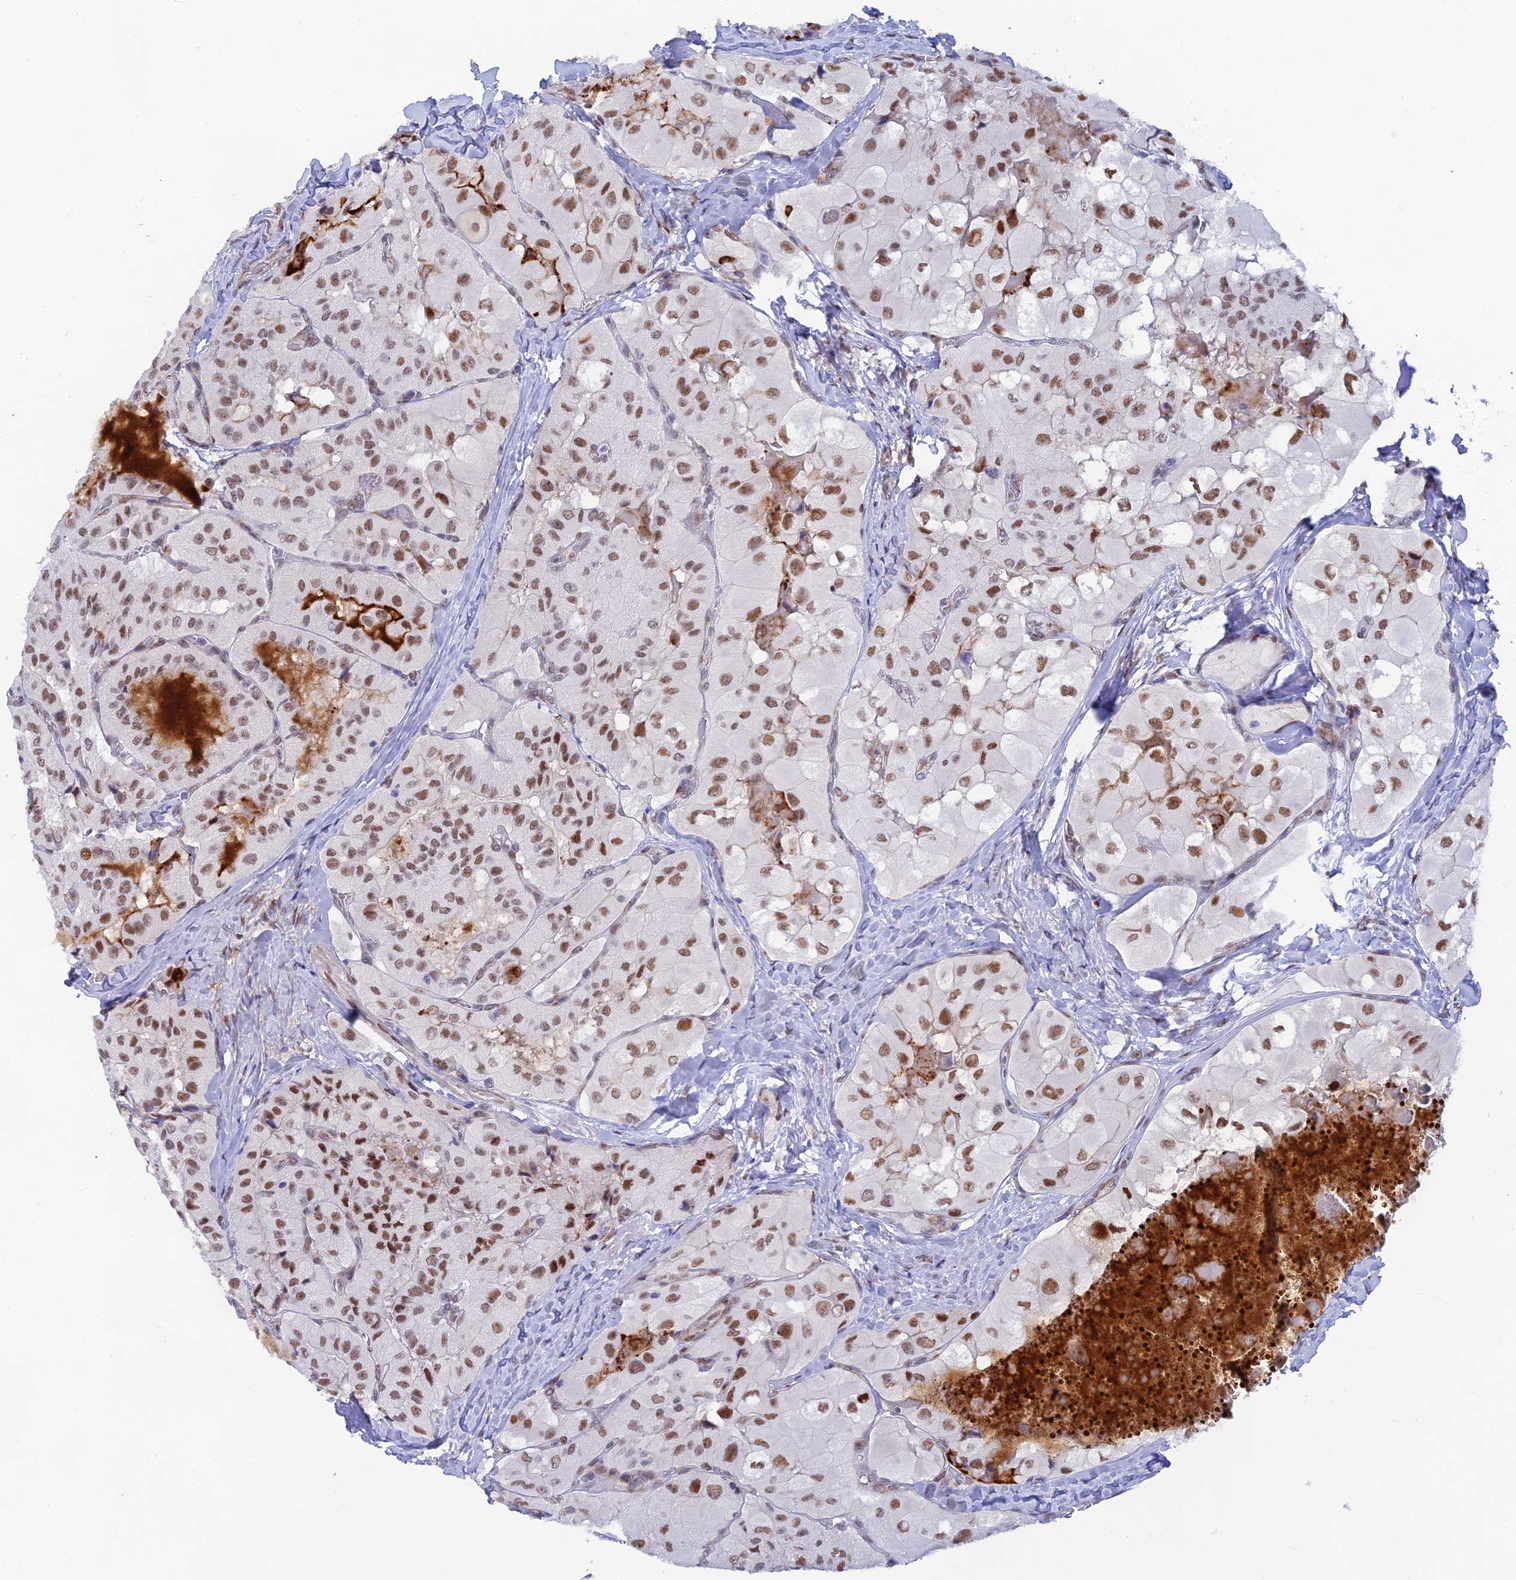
{"staining": {"intensity": "moderate", "quantity": ">75%", "location": "nuclear"}, "tissue": "thyroid cancer", "cell_type": "Tumor cells", "image_type": "cancer", "snomed": [{"axis": "morphology", "description": "Normal tissue, NOS"}, {"axis": "morphology", "description": "Papillary adenocarcinoma, NOS"}, {"axis": "topography", "description": "Thyroid gland"}], "caption": "This micrograph displays thyroid papillary adenocarcinoma stained with IHC to label a protein in brown. The nuclear of tumor cells show moderate positivity for the protein. Nuclei are counter-stained blue.", "gene": "CLK4", "patient": {"sex": "female", "age": 59}}